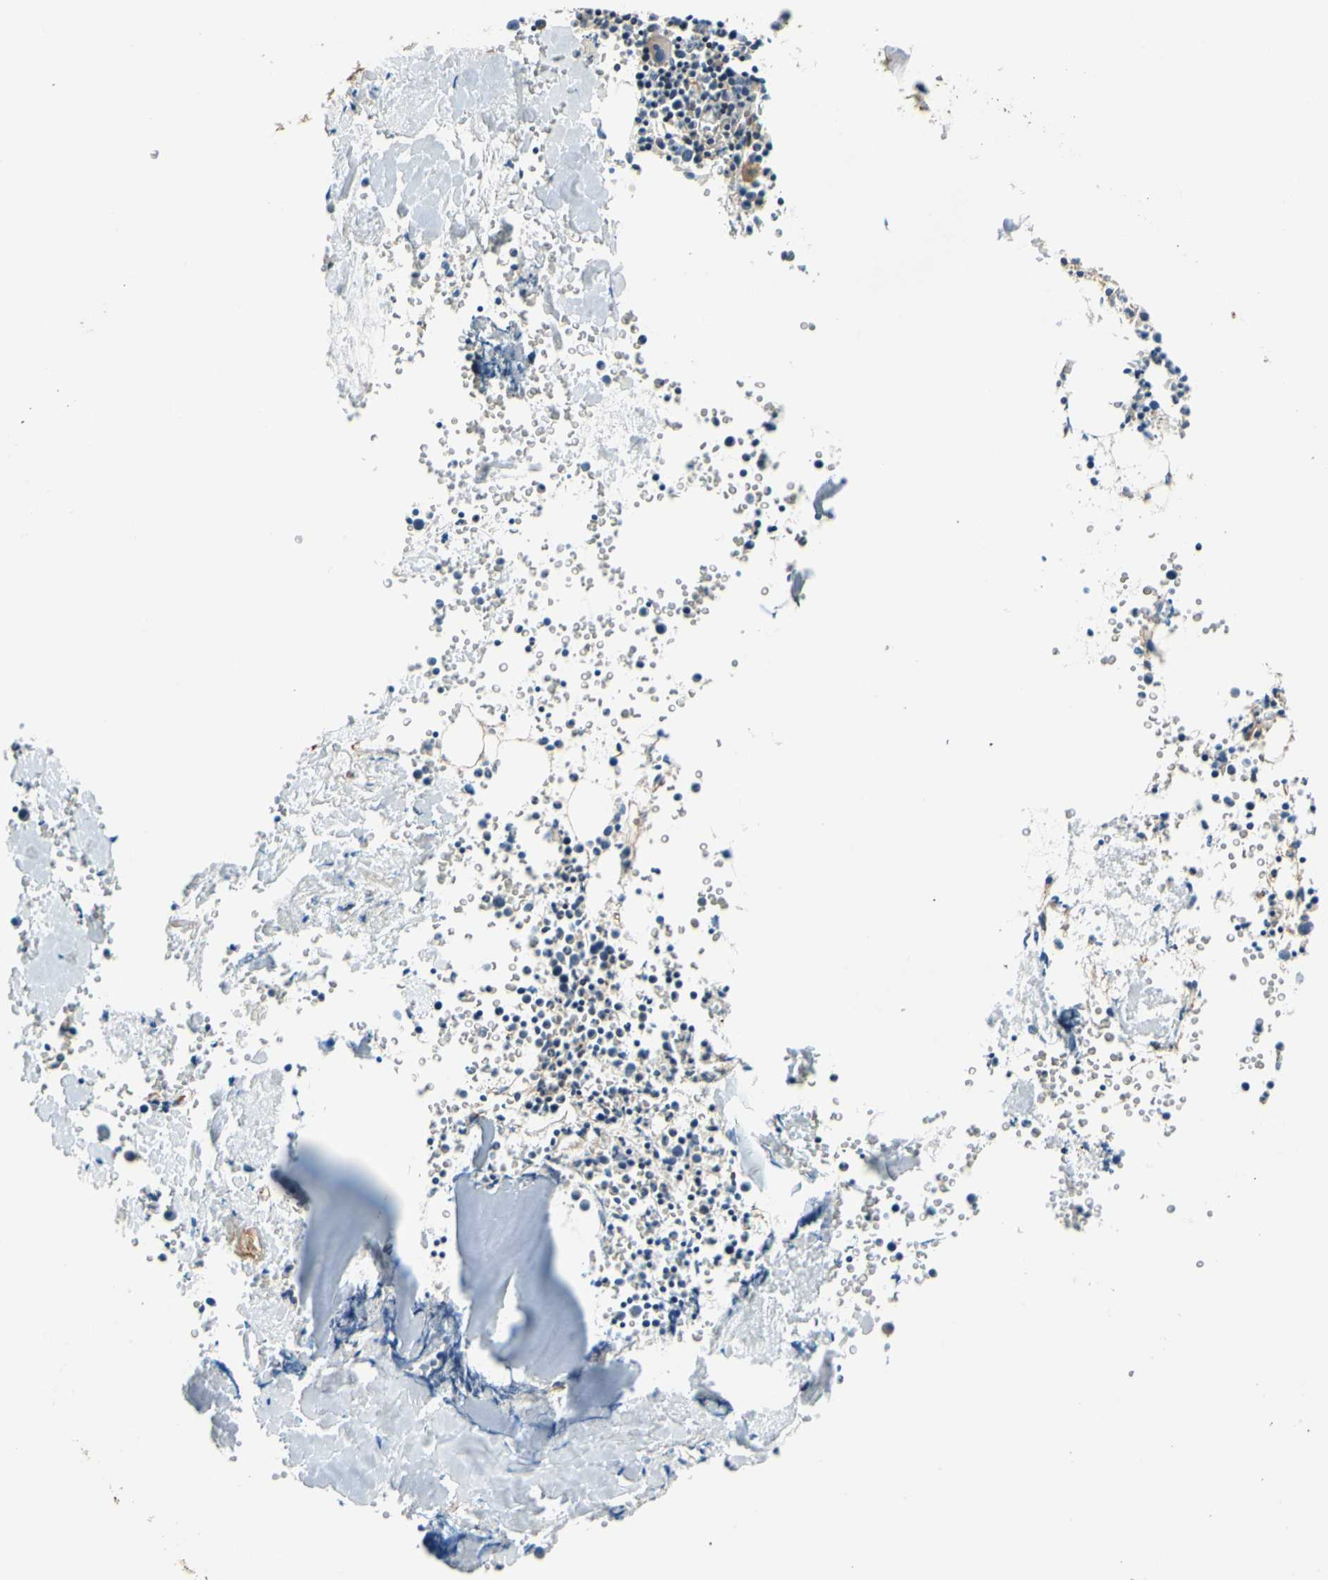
{"staining": {"intensity": "negative", "quantity": "none", "location": "none"}, "tissue": "bone marrow", "cell_type": "Hematopoietic cells", "image_type": "normal", "snomed": [{"axis": "morphology", "description": "Normal tissue, NOS"}, {"axis": "morphology", "description": "Inflammation, NOS"}, {"axis": "topography", "description": "Bone marrow"}], "caption": "Histopathology image shows no significant protein expression in hematopoietic cells of unremarkable bone marrow.", "gene": "SPTAN1", "patient": {"sex": "female", "age": 17}}